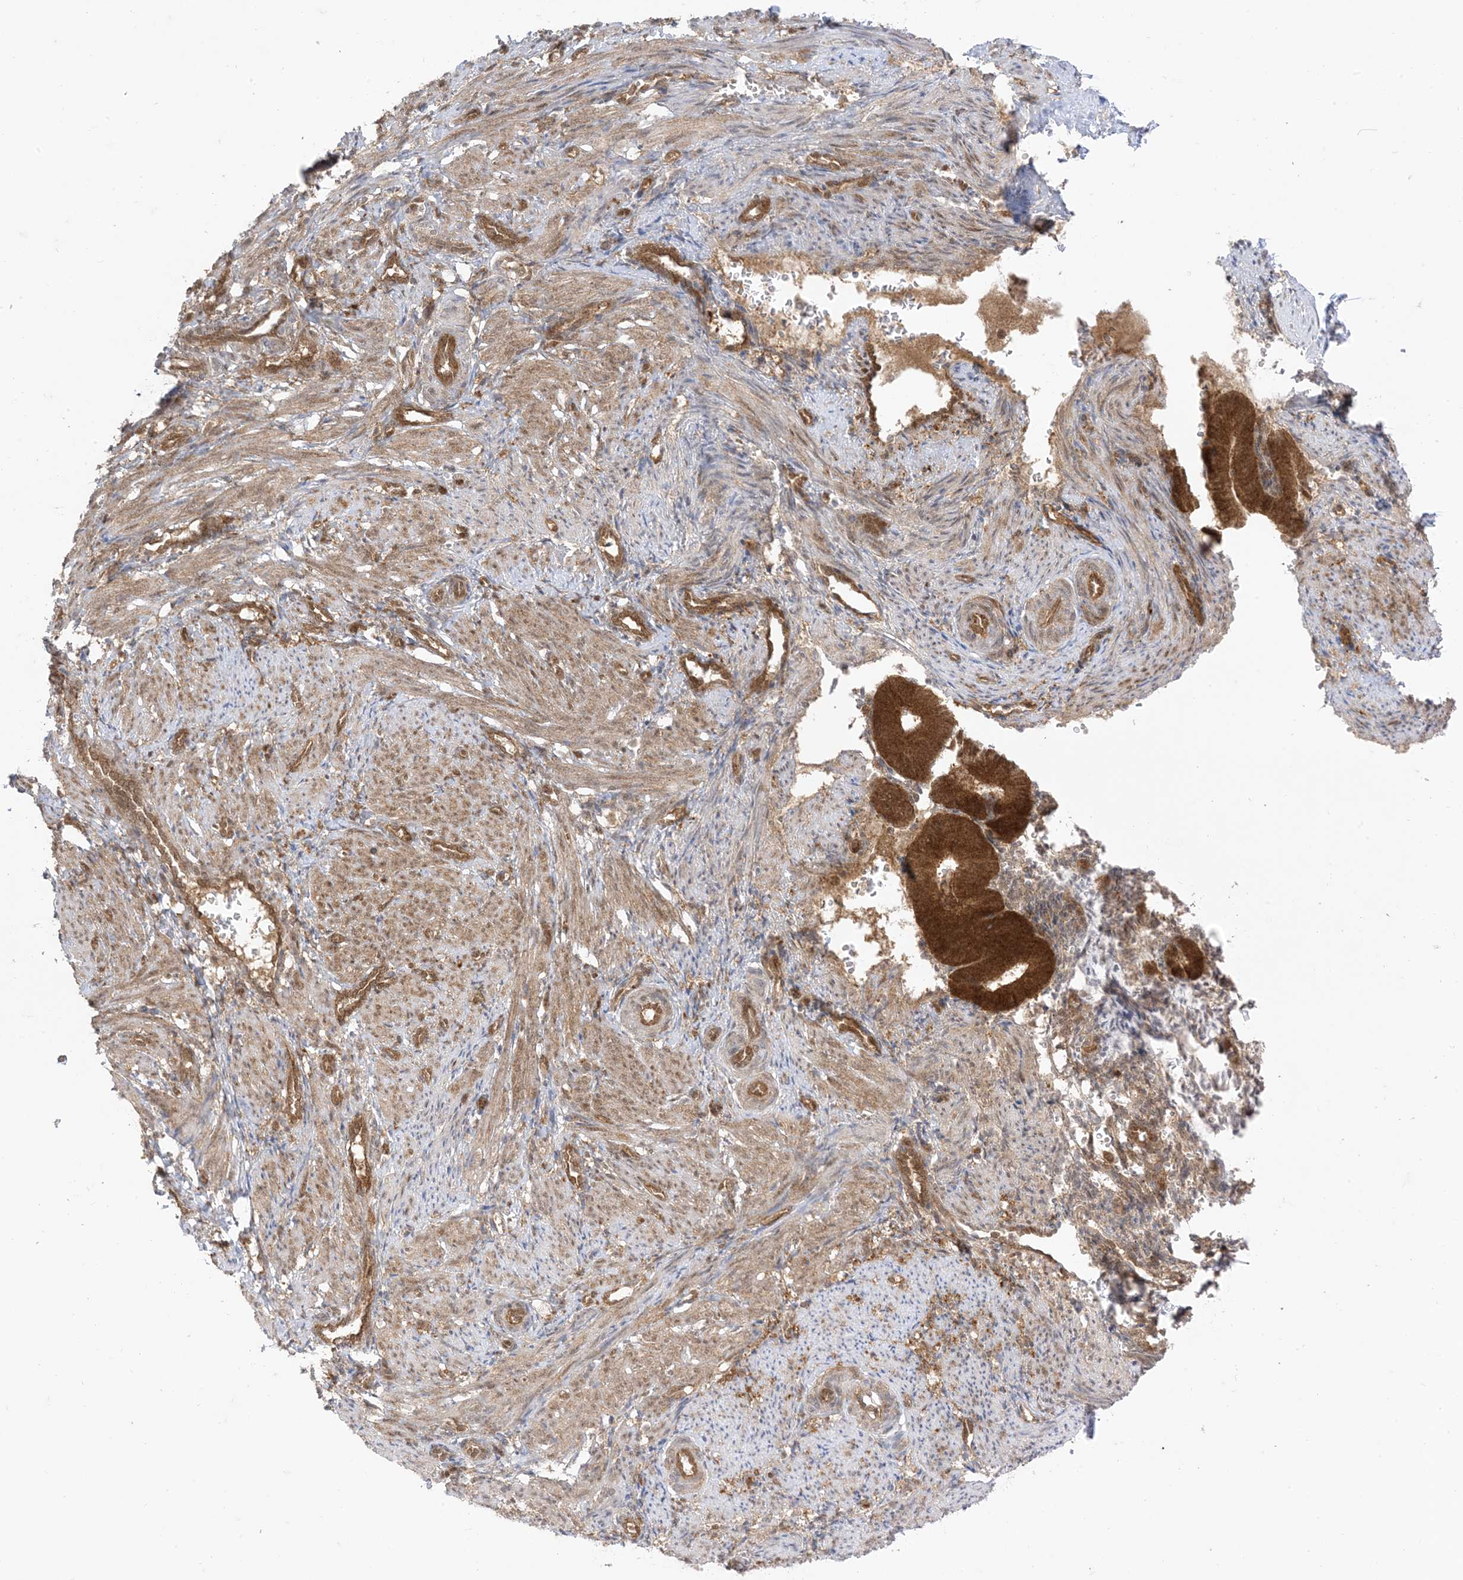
{"staining": {"intensity": "weak", "quantity": "25%-75%", "location": "cytoplasmic/membranous"}, "tissue": "smooth muscle", "cell_type": "Smooth muscle cells", "image_type": "normal", "snomed": [{"axis": "morphology", "description": "Normal tissue, NOS"}, {"axis": "topography", "description": "Endometrium"}], "caption": "The immunohistochemical stain shows weak cytoplasmic/membranous expression in smooth muscle cells of normal smooth muscle.", "gene": "PTPA", "patient": {"sex": "female", "age": 33}}